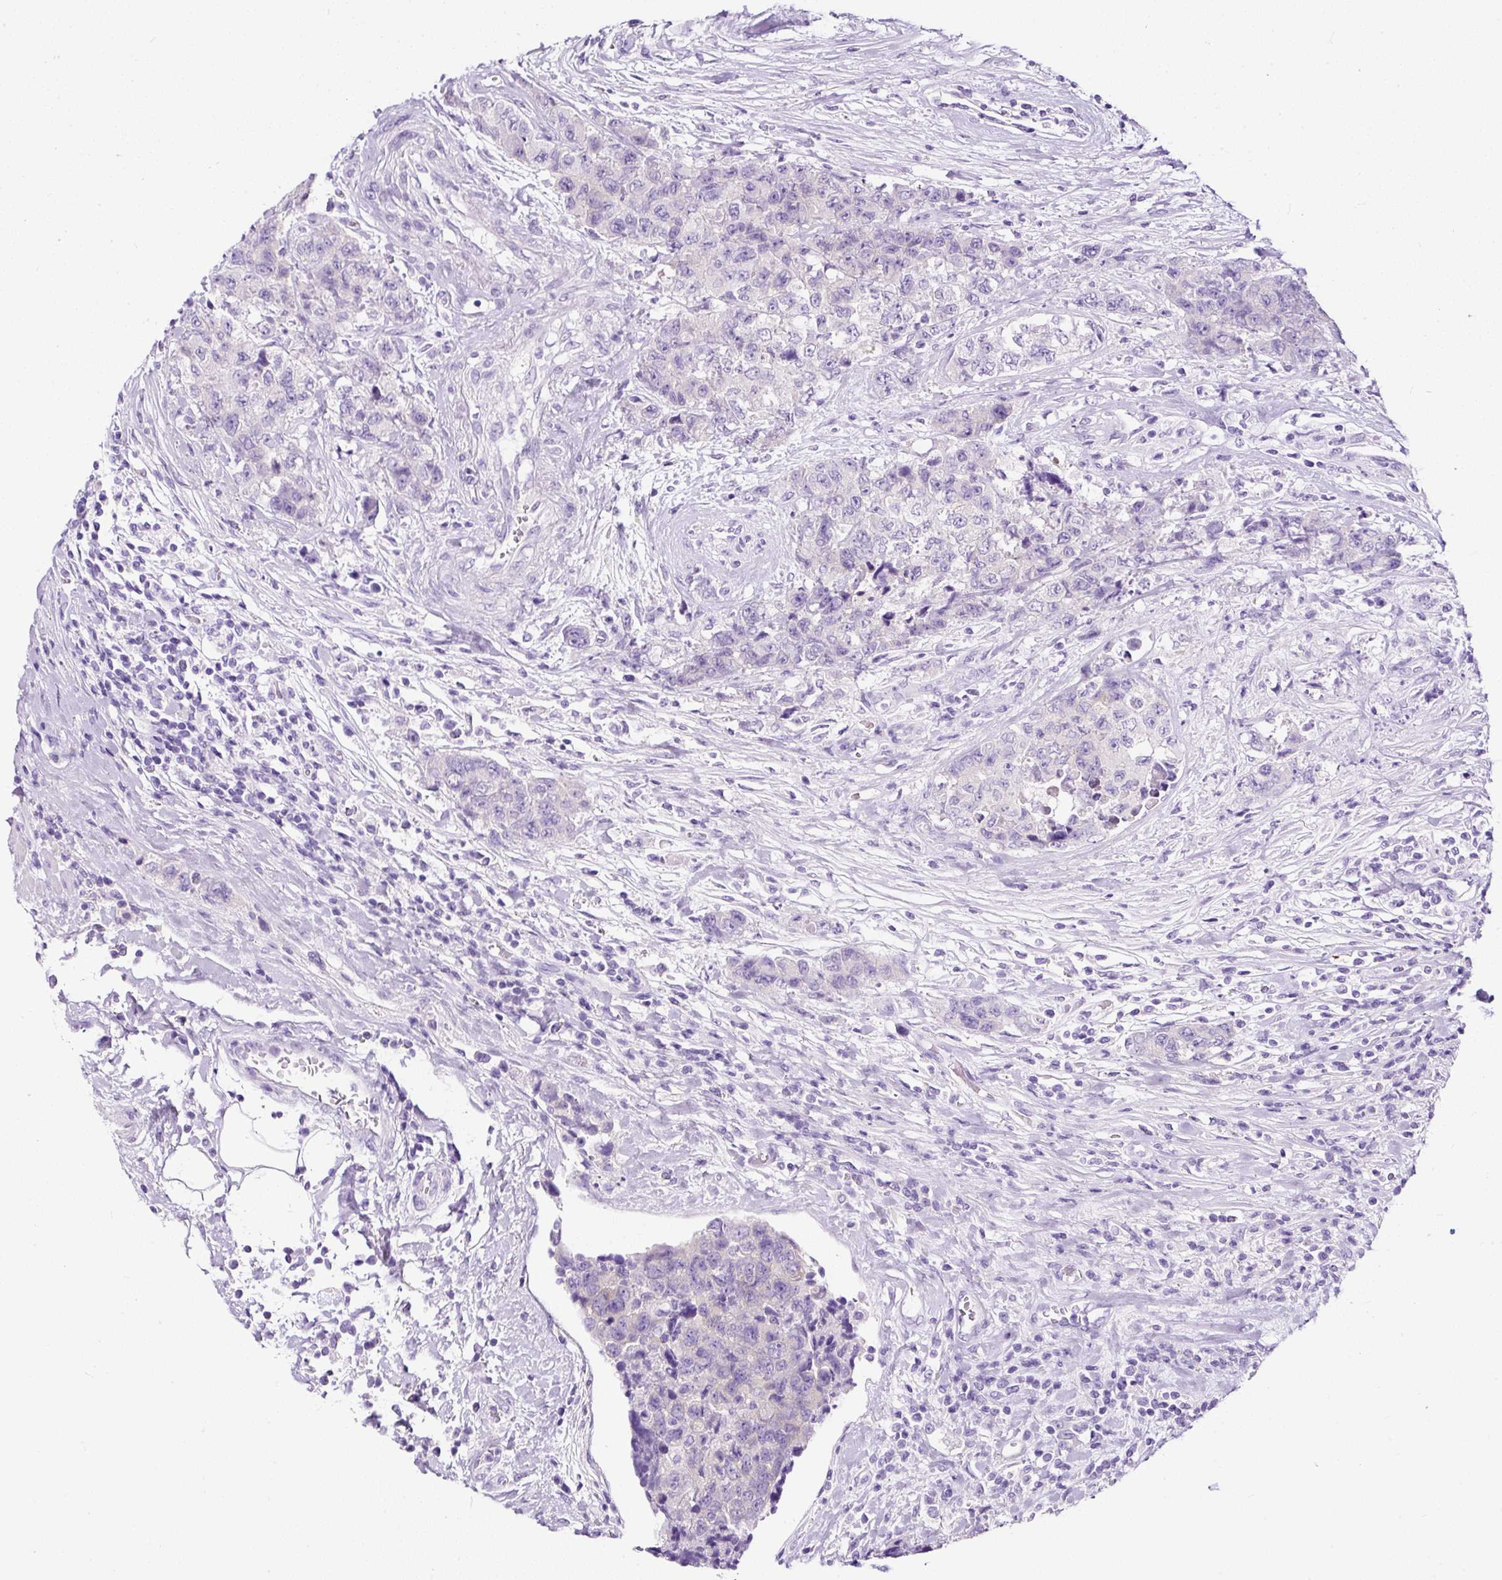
{"staining": {"intensity": "negative", "quantity": "none", "location": "none"}, "tissue": "urothelial cancer", "cell_type": "Tumor cells", "image_type": "cancer", "snomed": [{"axis": "morphology", "description": "Urothelial carcinoma, High grade"}, {"axis": "topography", "description": "Urinary bladder"}], "caption": "DAB (3,3'-diaminobenzidine) immunohistochemical staining of human urothelial carcinoma (high-grade) demonstrates no significant staining in tumor cells.", "gene": "STOX2", "patient": {"sex": "female", "age": 78}}